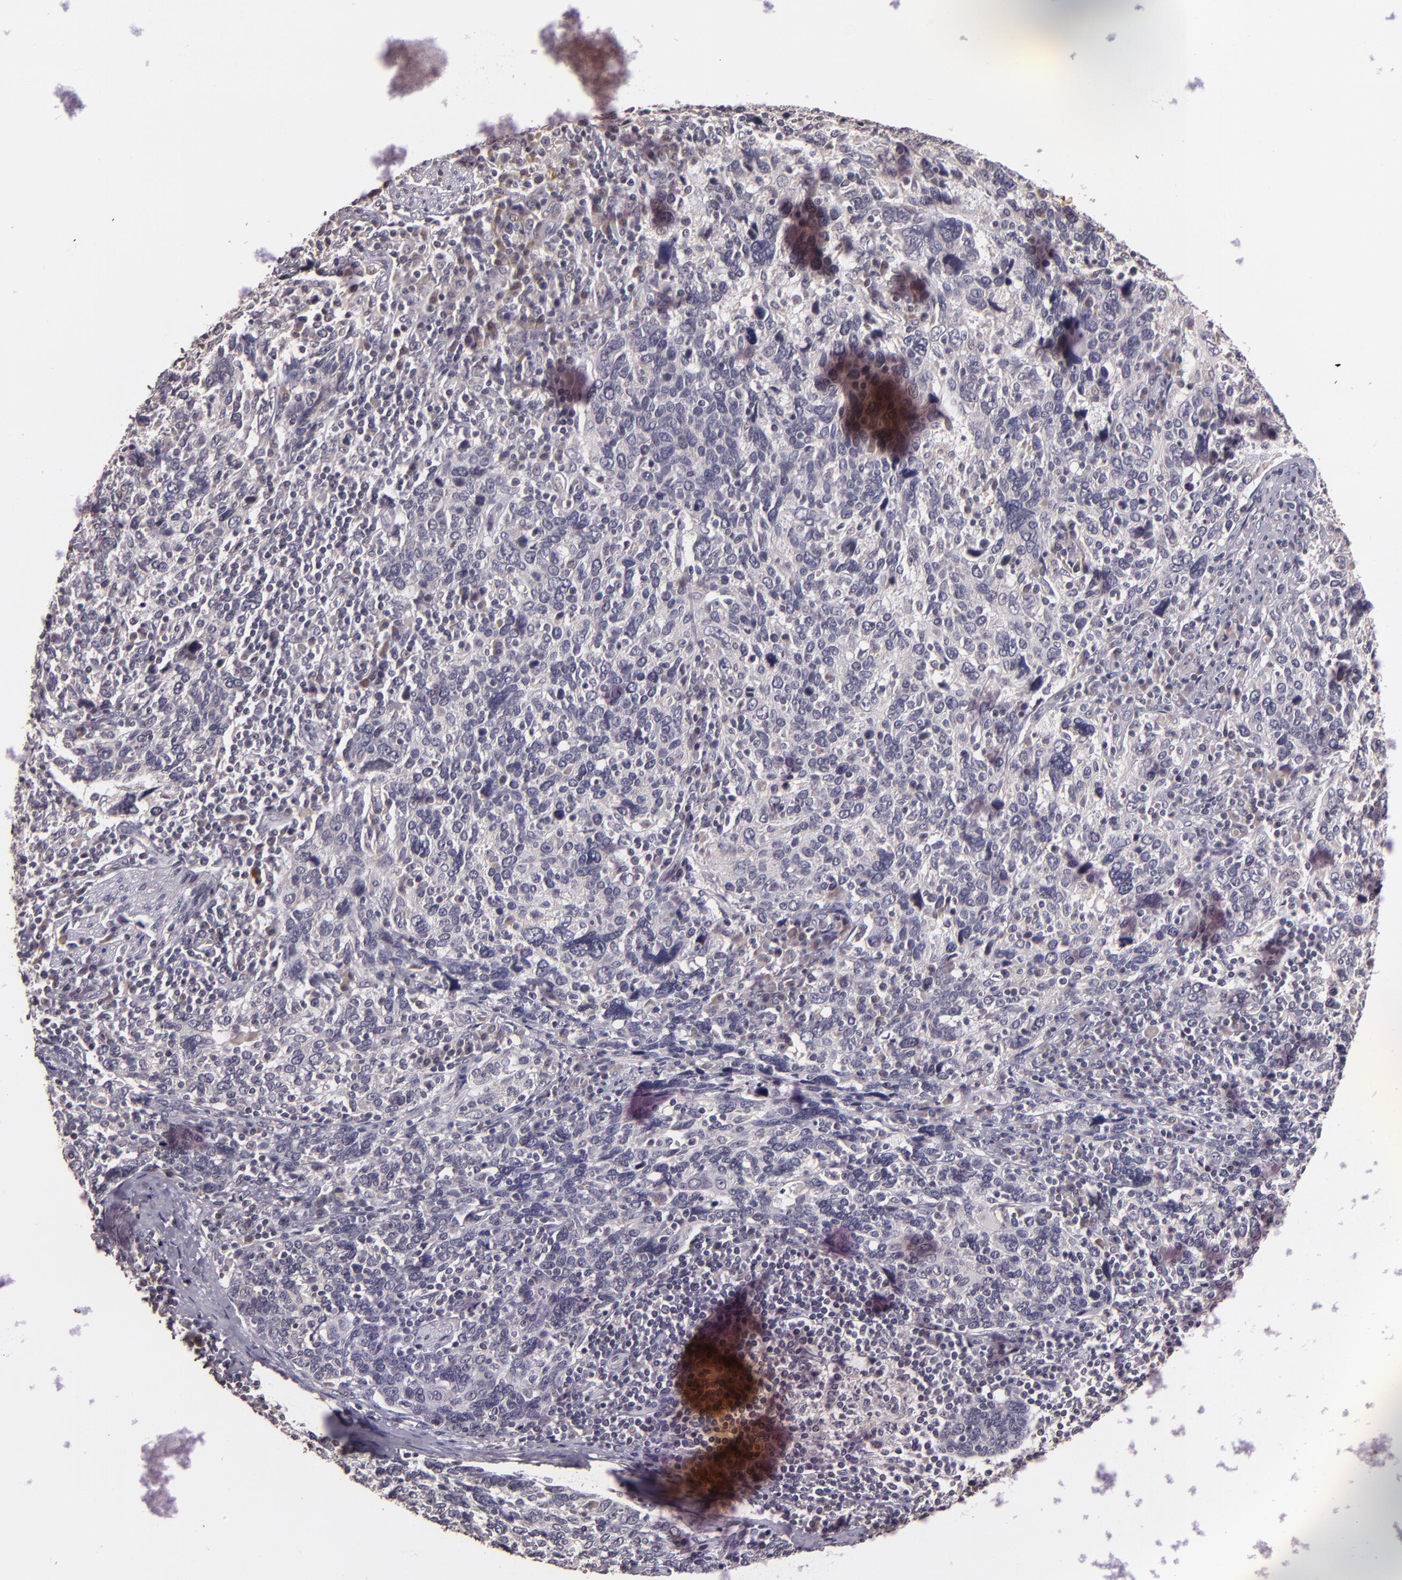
{"staining": {"intensity": "negative", "quantity": "none", "location": "none"}, "tissue": "cervical cancer", "cell_type": "Tumor cells", "image_type": "cancer", "snomed": [{"axis": "morphology", "description": "Squamous cell carcinoma, NOS"}, {"axis": "topography", "description": "Cervix"}], "caption": "Immunohistochemistry photomicrograph of cervical squamous cell carcinoma stained for a protein (brown), which displays no expression in tumor cells.", "gene": "TFF1", "patient": {"sex": "female", "age": 41}}